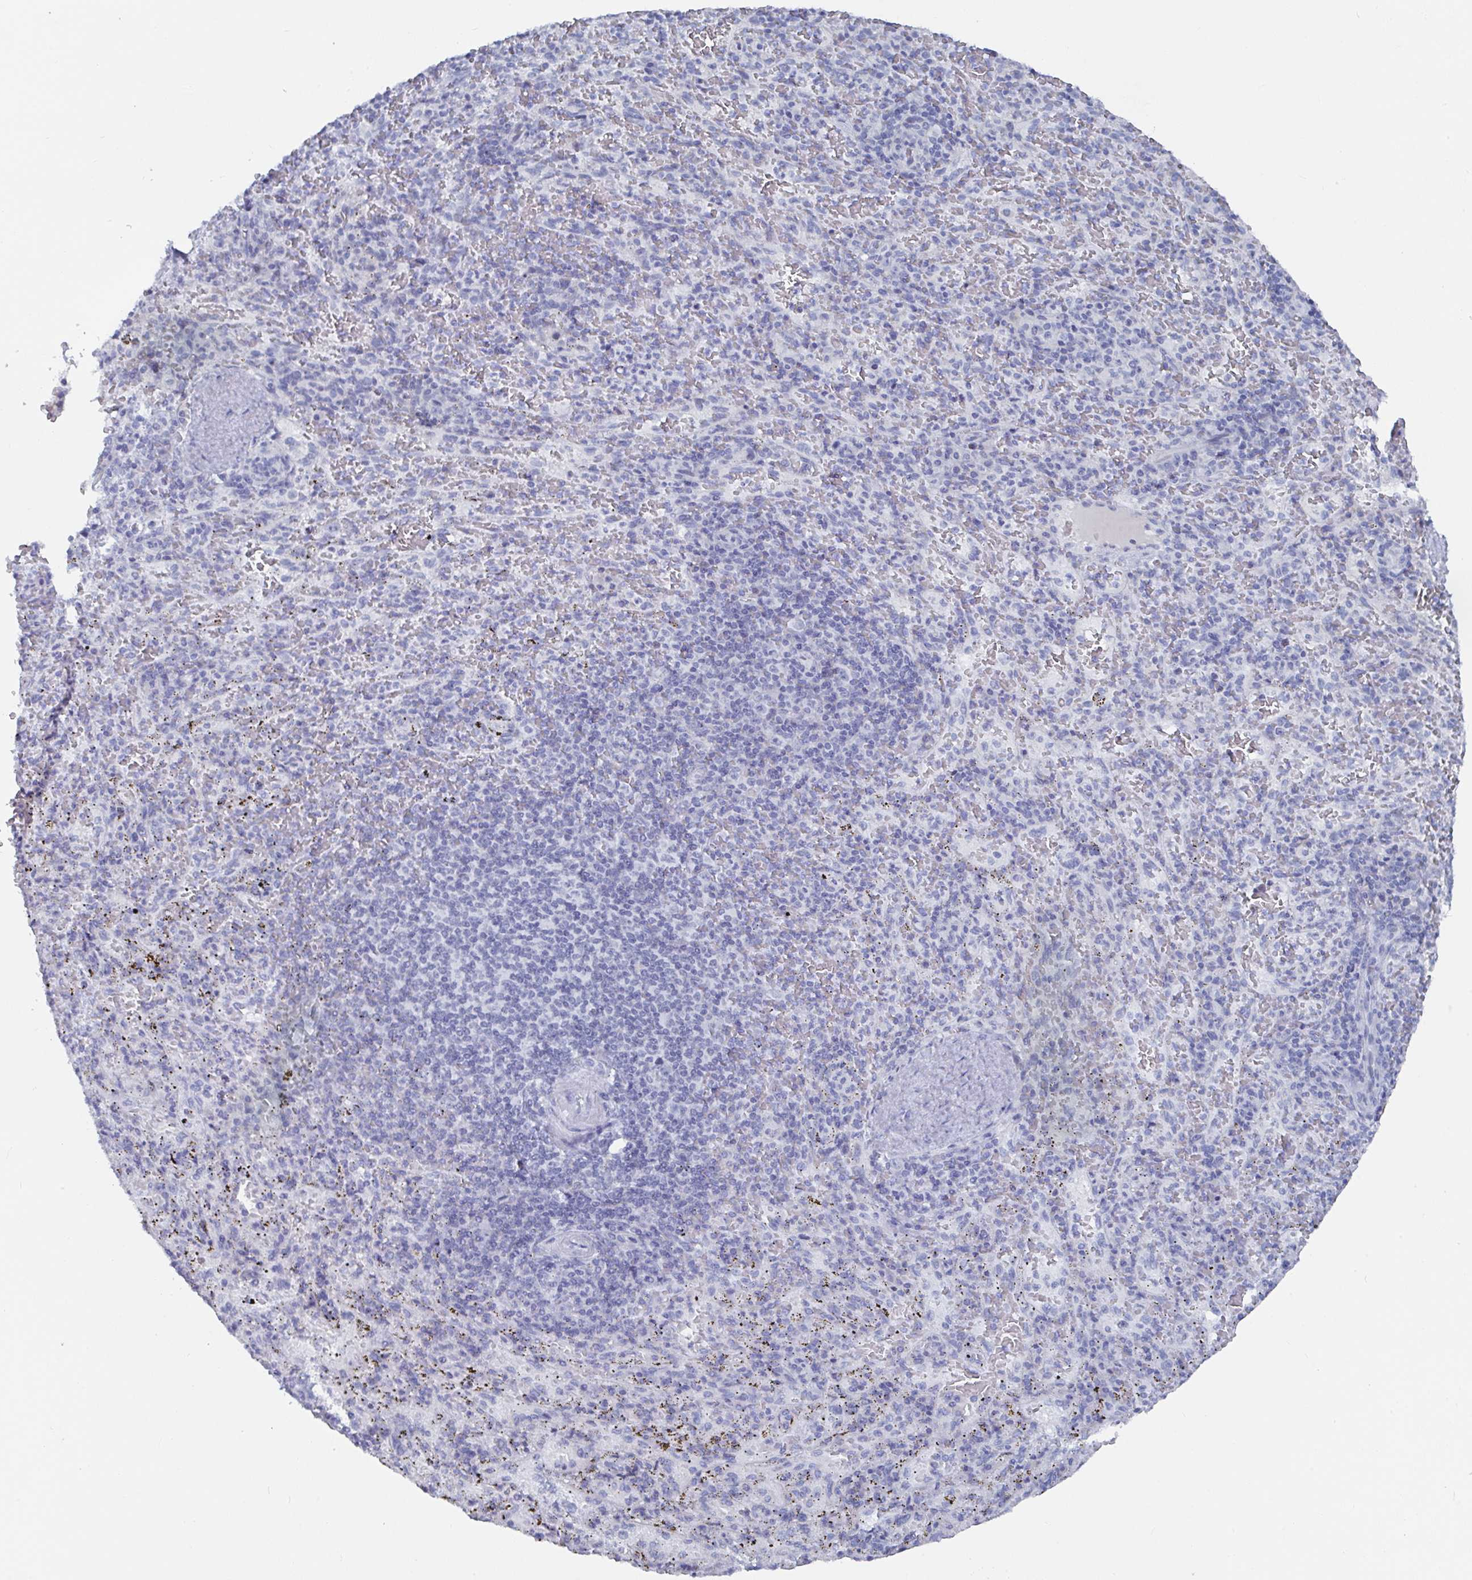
{"staining": {"intensity": "negative", "quantity": "none", "location": "none"}, "tissue": "spleen", "cell_type": "Cells in red pulp", "image_type": "normal", "snomed": [{"axis": "morphology", "description": "Normal tissue, NOS"}, {"axis": "topography", "description": "Spleen"}], "caption": "Immunohistochemistry micrograph of normal spleen stained for a protein (brown), which displays no positivity in cells in red pulp.", "gene": "CAMKV", "patient": {"sex": "male", "age": 57}}